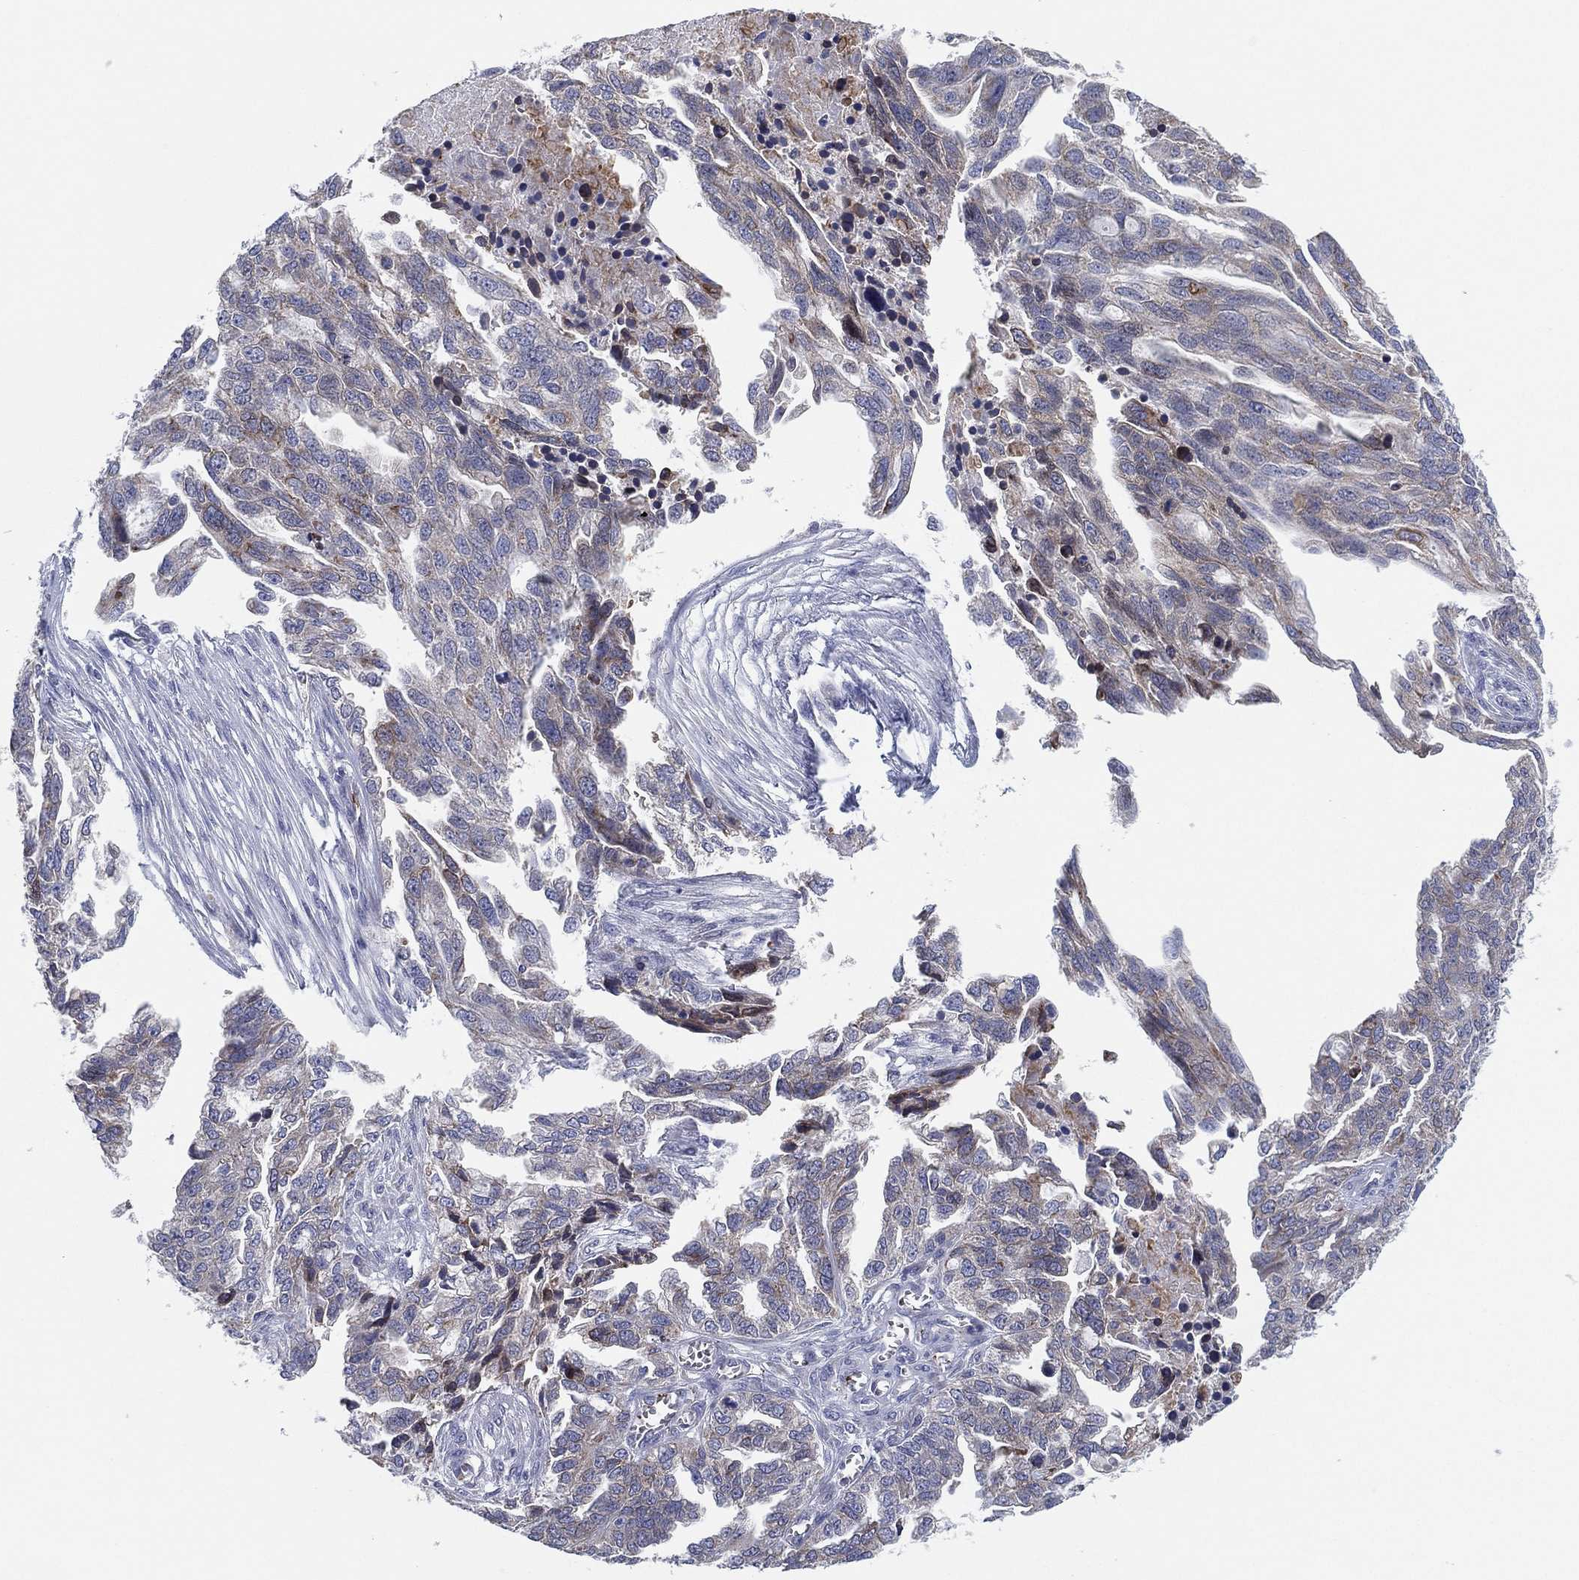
{"staining": {"intensity": "negative", "quantity": "none", "location": "none"}, "tissue": "ovarian cancer", "cell_type": "Tumor cells", "image_type": "cancer", "snomed": [{"axis": "morphology", "description": "Cystadenocarcinoma, serous, NOS"}, {"axis": "topography", "description": "Ovary"}], "caption": "DAB immunohistochemical staining of ovarian cancer (serous cystadenocarcinoma) shows no significant expression in tumor cells.", "gene": "TMEM40", "patient": {"sex": "female", "age": 51}}